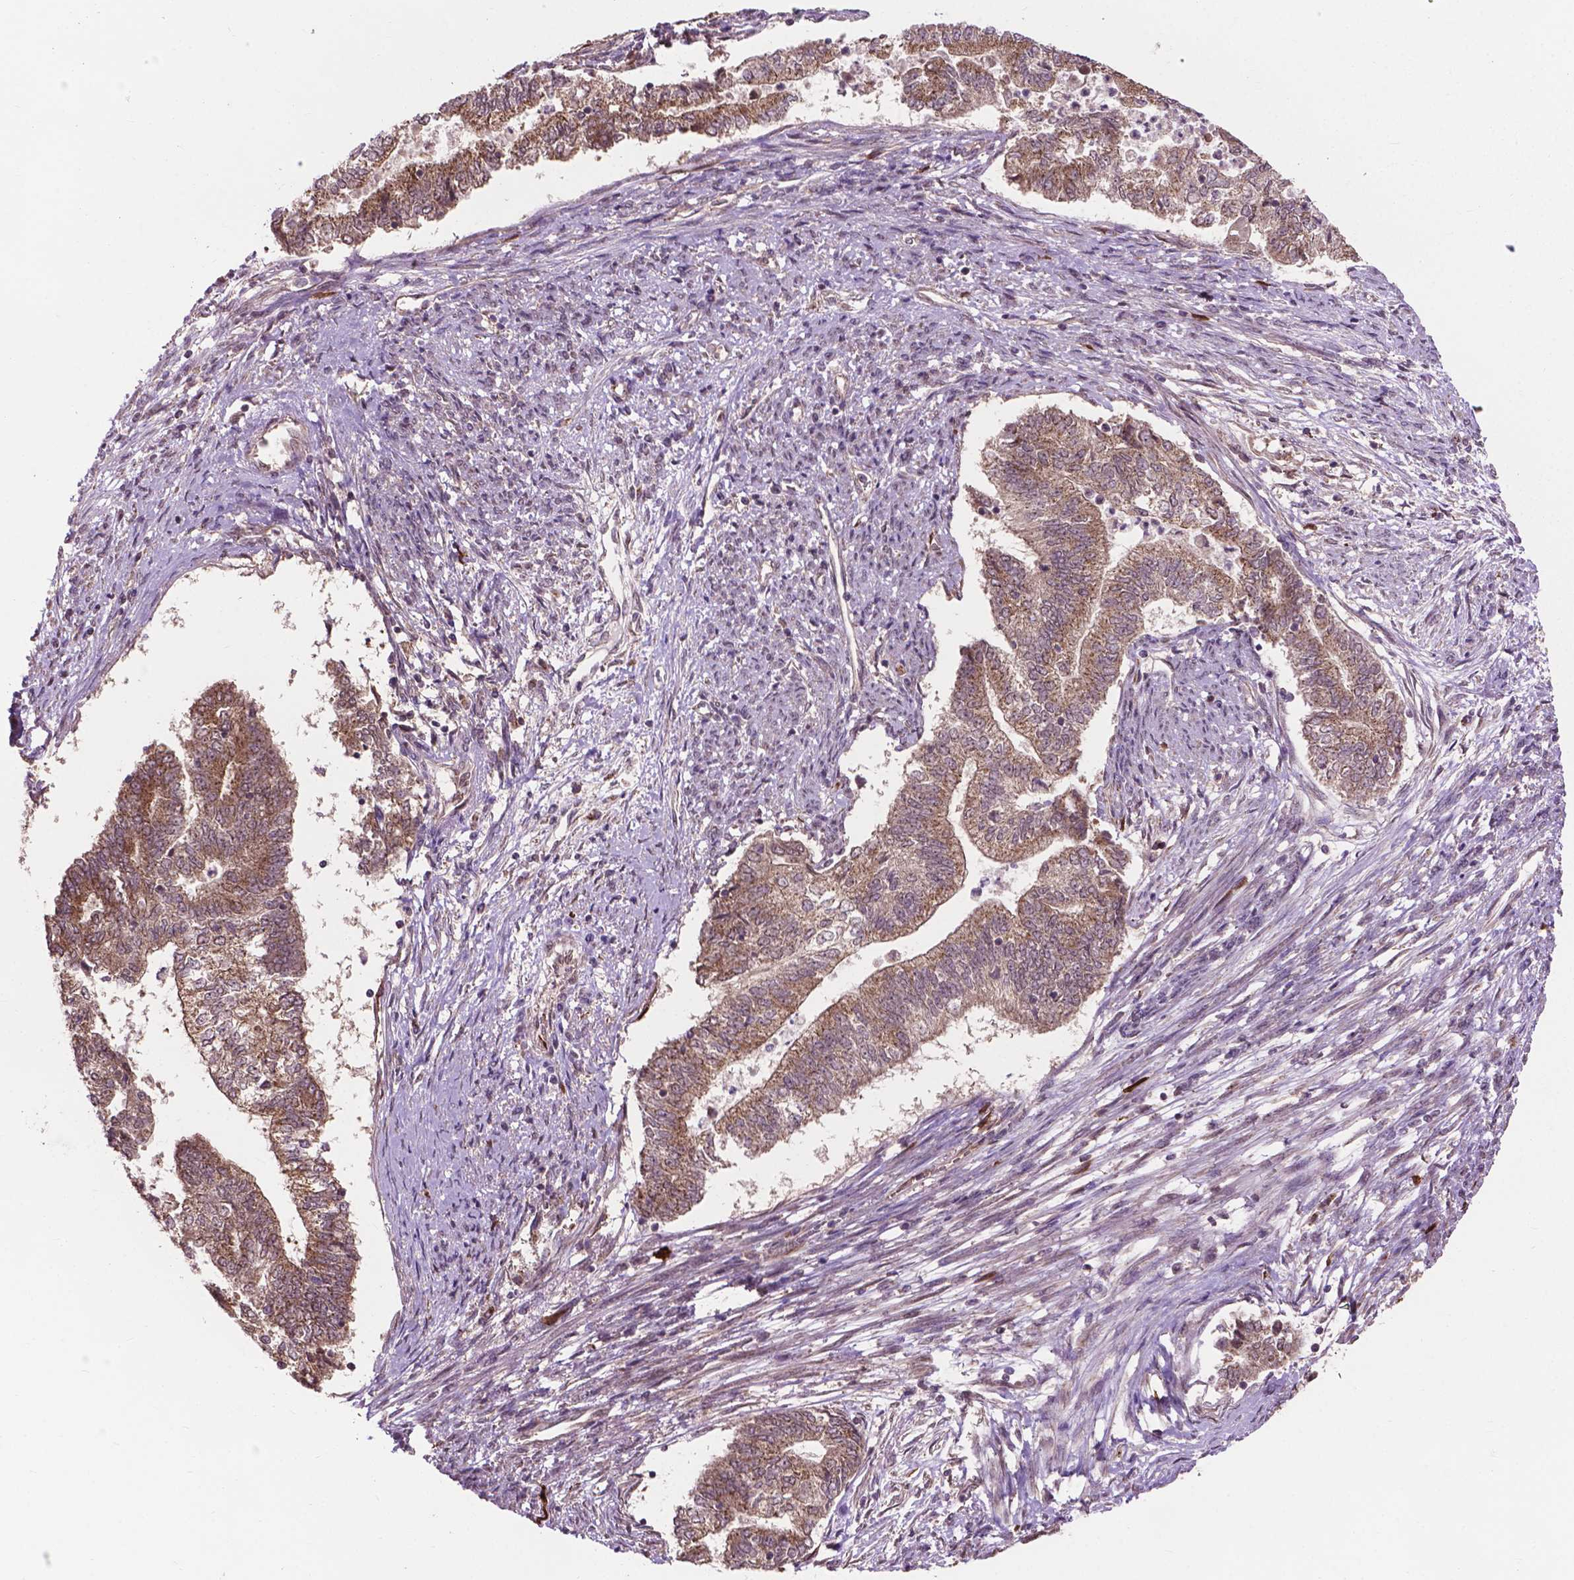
{"staining": {"intensity": "moderate", "quantity": ">75%", "location": "cytoplasmic/membranous"}, "tissue": "endometrial cancer", "cell_type": "Tumor cells", "image_type": "cancer", "snomed": [{"axis": "morphology", "description": "Adenocarcinoma, NOS"}, {"axis": "topography", "description": "Endometrium"}], "caption": "High-power microscopy captured an immunohistochemistry histopathology image of endometrial cancer (adenocarcinoma), revealing moderate cytoplasmic/membranous staining in approximately >75% of tumor cells. The protein of interest is stained brown, and the nuclei are stained in blue (DAB IHC with brightfield microscopy, high magnification).", "gene": "PPP1CB", "patient": {"sex": "female", "age": 65}}